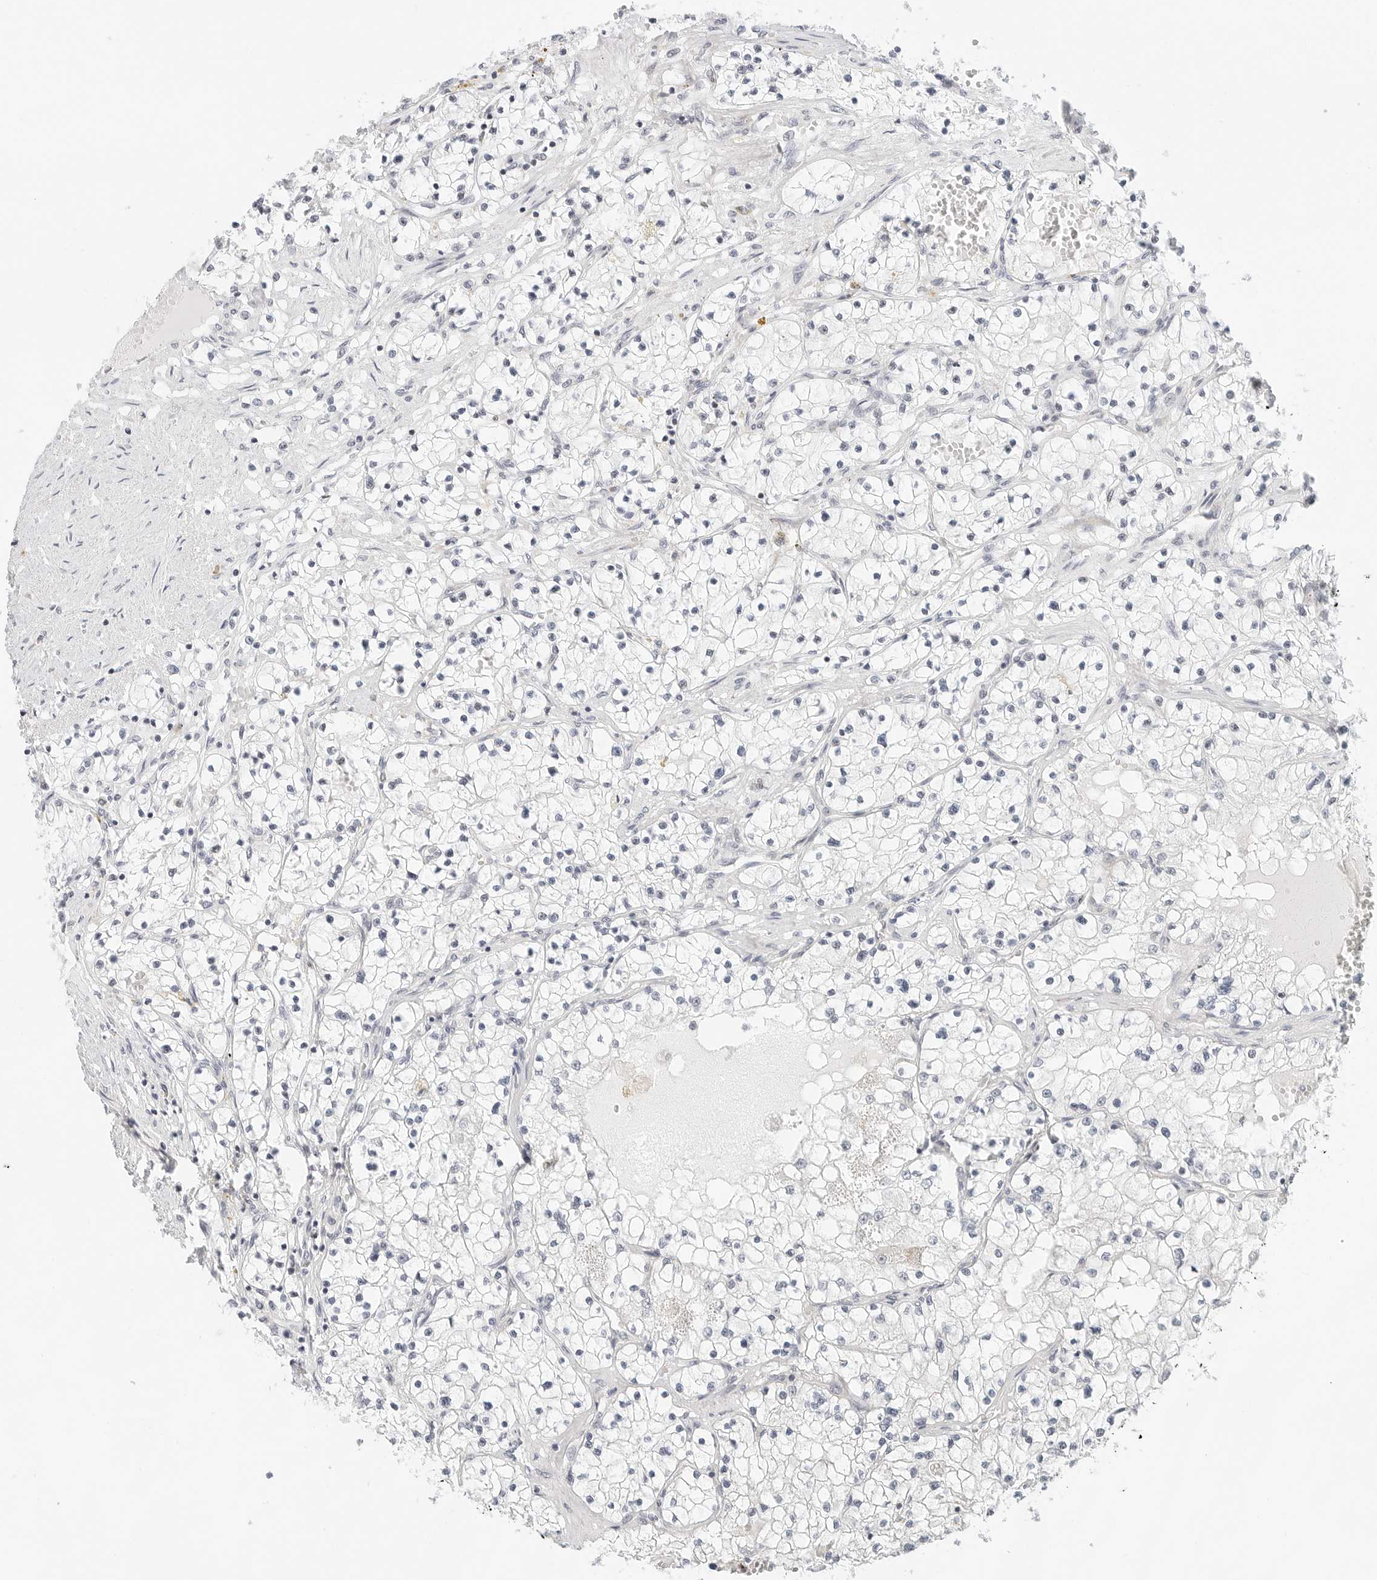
{"staining": {"intensity": "negative", "quantity": "none", "location": "none"}, "tissue": "renal cancer", "cell_type": "Tumor cells", "image_type": "cancer", "snomed": [{"axis": "morphology", "description": "Normal tissue, NOS"}, {"axis": "morphology", "description": "Adenocarcinoma, NOS"}, {"axis": "topography", "description": "Kidney"}], "caption": "IHC micrograph of neoplastic tissue: human renal cancer (adenocarcinoma) stained with DAB displays no significant protein expression in tumor cells.", "gene": "PARP10", "patient": {"sex": "male", "age": 68}}